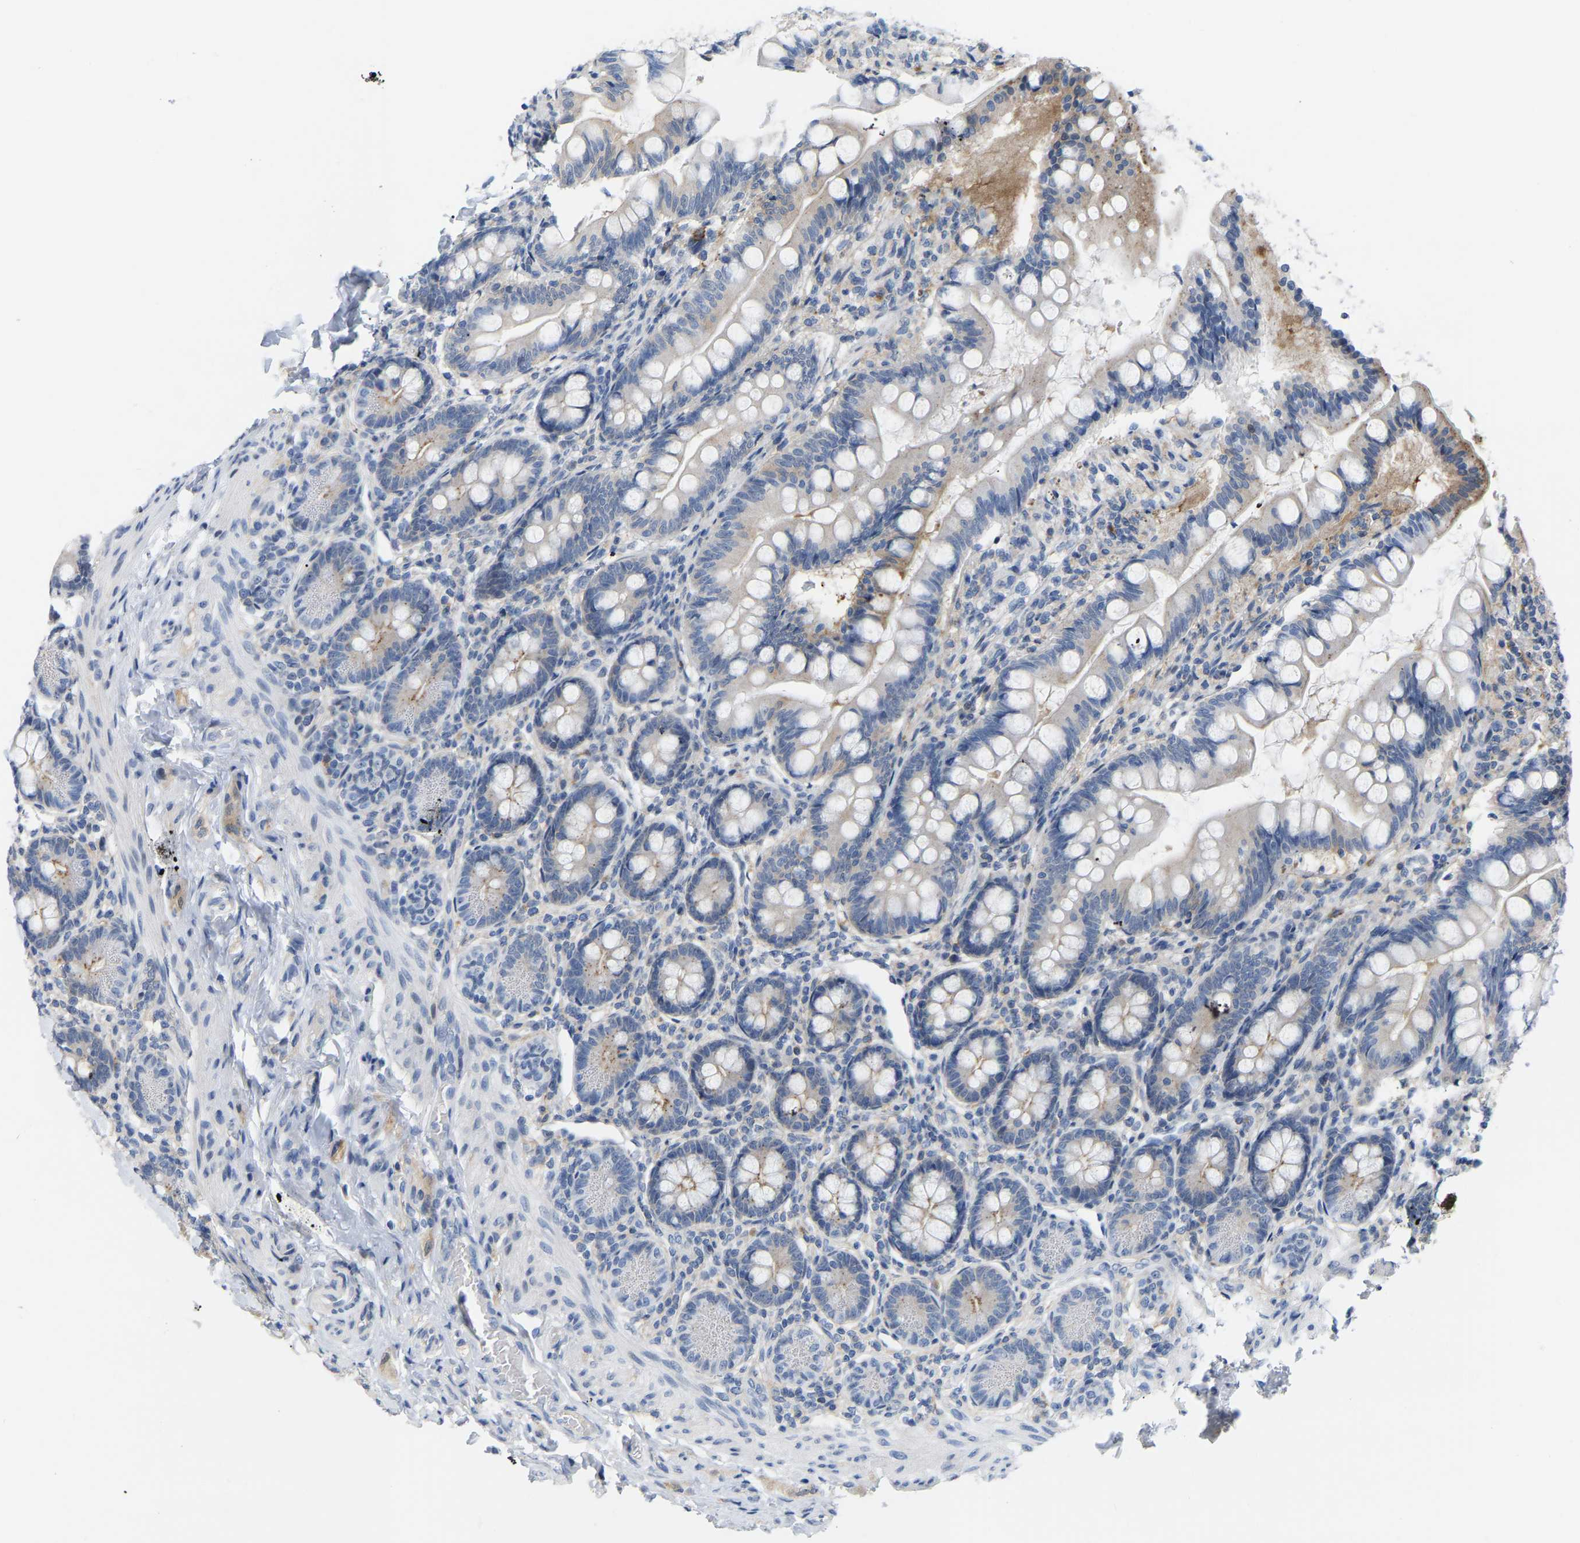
{"staining": {"intensity": "moderate", "quantity": "<25%", "location": "cytoplasmic/membranous"}, "tissue": "small intestine", "cell_type": "Glandular cells", "image_type": "normal", "snomed": [{"axis": "morphology", "description": "Normal tissue, NOS"}, {"axis": "topography", "description": "Small intestine"}], "caption": "Moderate cytoplasmic/membranous staining for a protein is seen in about <25% of glandular cells of unremarkable small intestine using immunohistochemistry.", "gene": "ABTB2", "patient": {"sex": "male", "age": 7}}